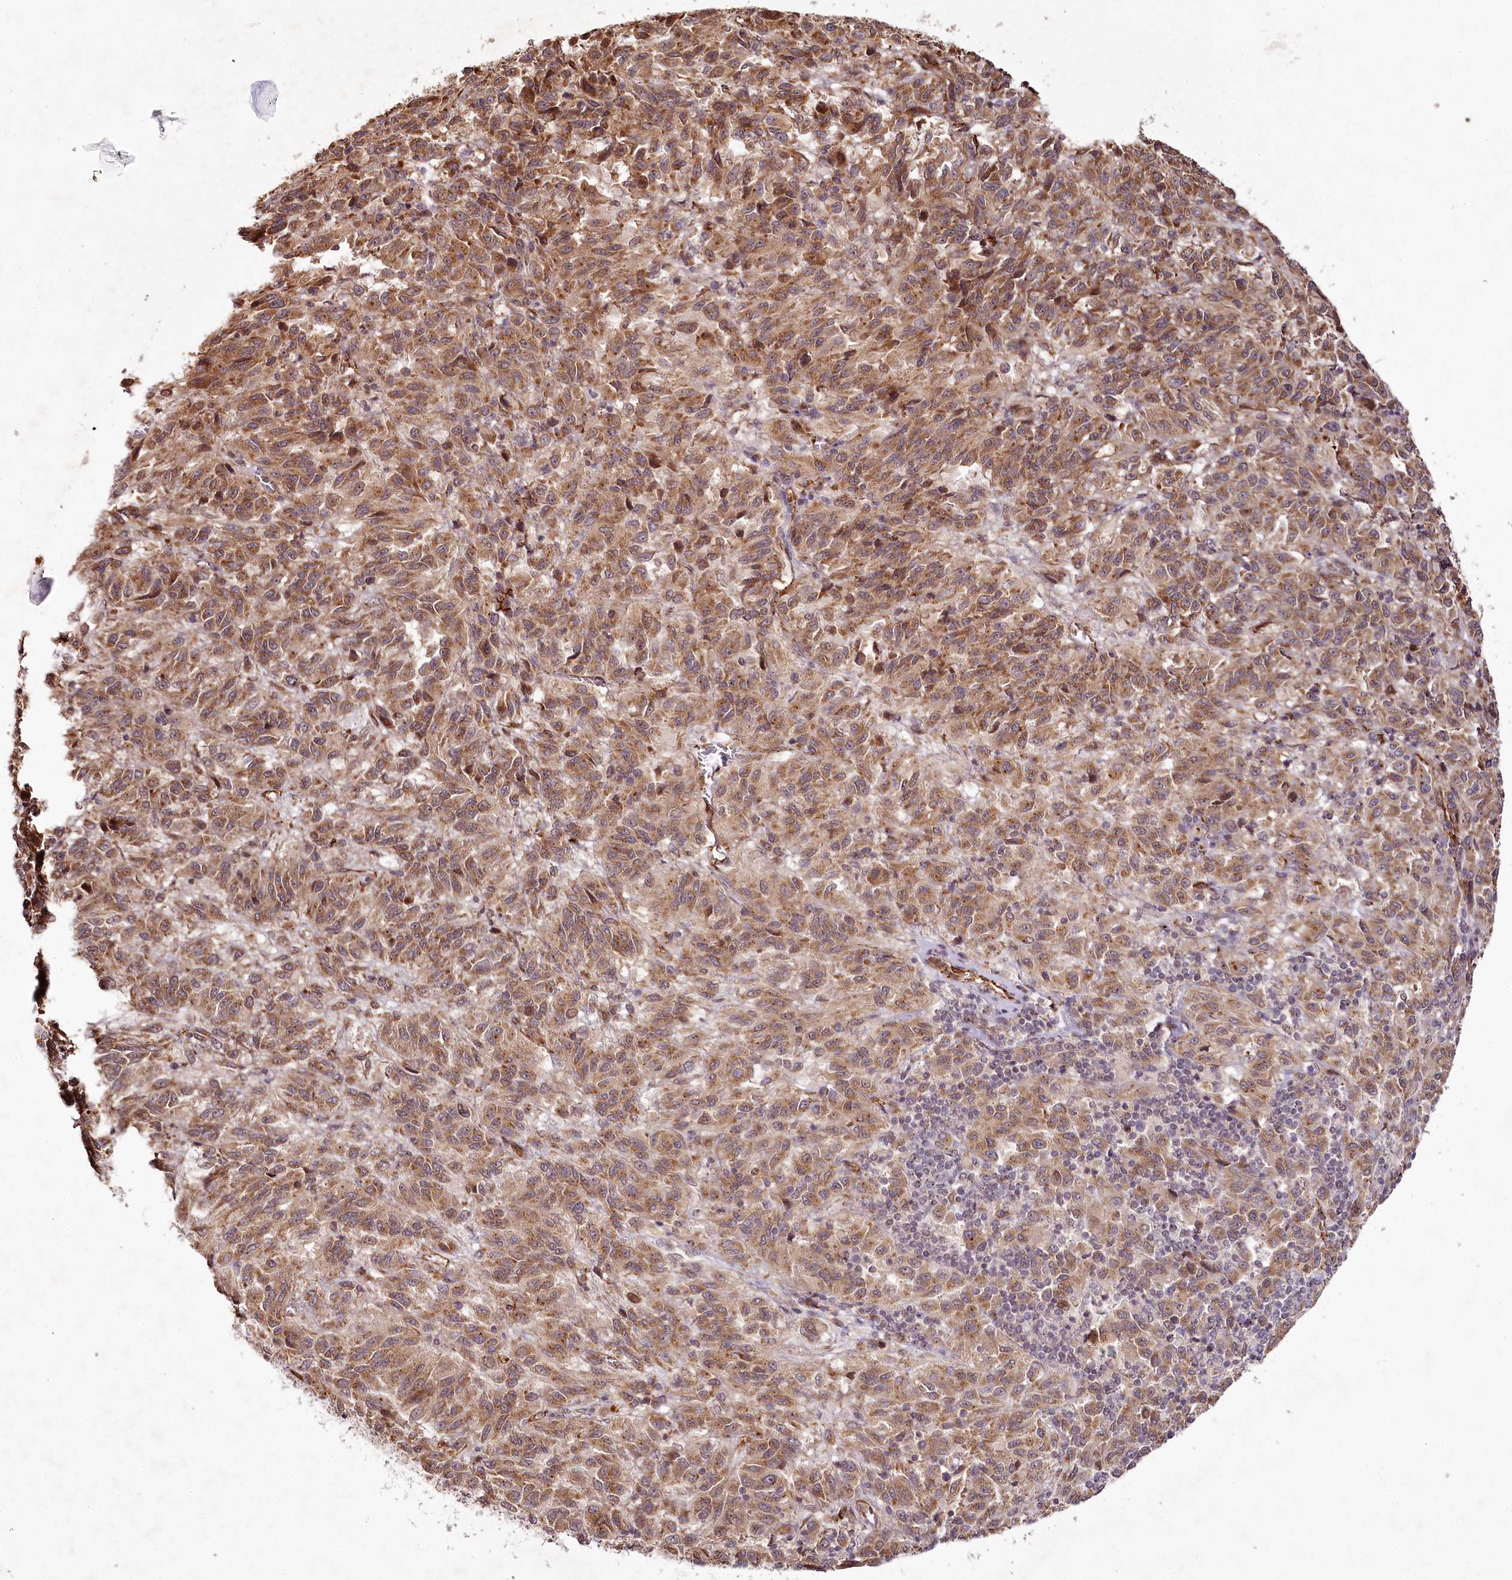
{"staining": {"intensity": "moderate", "quantity": ">75%", "location": "cytoplasmic/membranous,nuclear"}, "tissue": "melanoma", "cell_type": "Tumor cells", "image_type": "cancer", "snomed": [{"axis": "morphology", "description": "Malignant melanoma, Metastatic site"}, {"axis": "topography", "description": "Lung"}], "caption": "Melanoma stained for a protein shows moderate cytoplasmic/membranous and nuclear positivity in tumor cells.", "gene": "ALKBH8", "patient": {"sex": "male", "age": 64}}